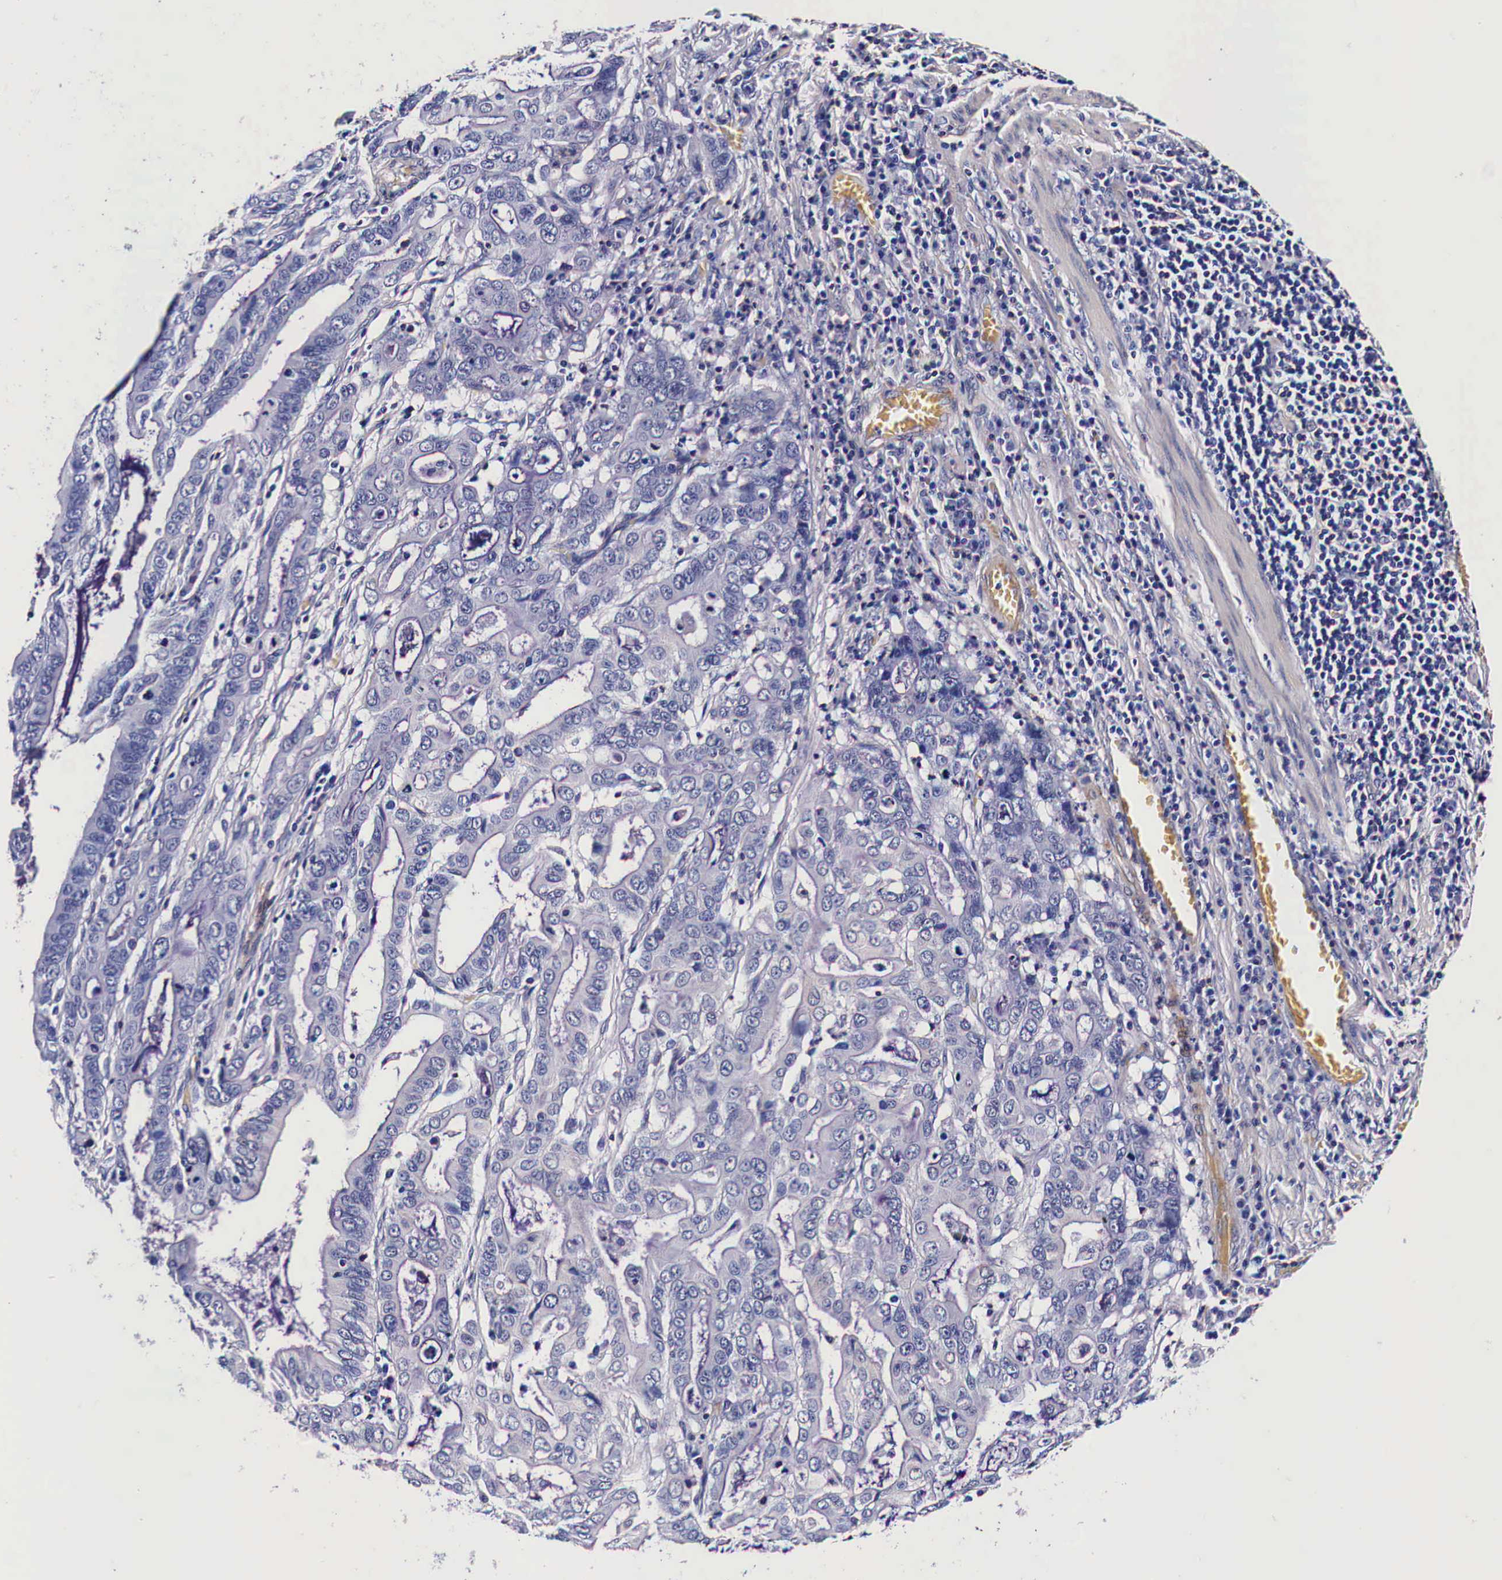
{"staining": {"intensity": "negative", "quantity": "none", "location": "none"}, "tissue": "stomach cancer", "cell_type": "Tumor cells", "image_type": "cancer", "snomed": [{"axis": "morphology", "description": "Adenocarcinoma, NOS"}, {"axis": "topography", "description": "Stomach, upper"}], "caption": "There is no significant expression in tumor cells of stomach adenocarcinoma. (Immunohistochemistry, brightfield microscopy, high magnification).", "gene": "HSPB1", "patient": {"sex": "male", "age": 63}}